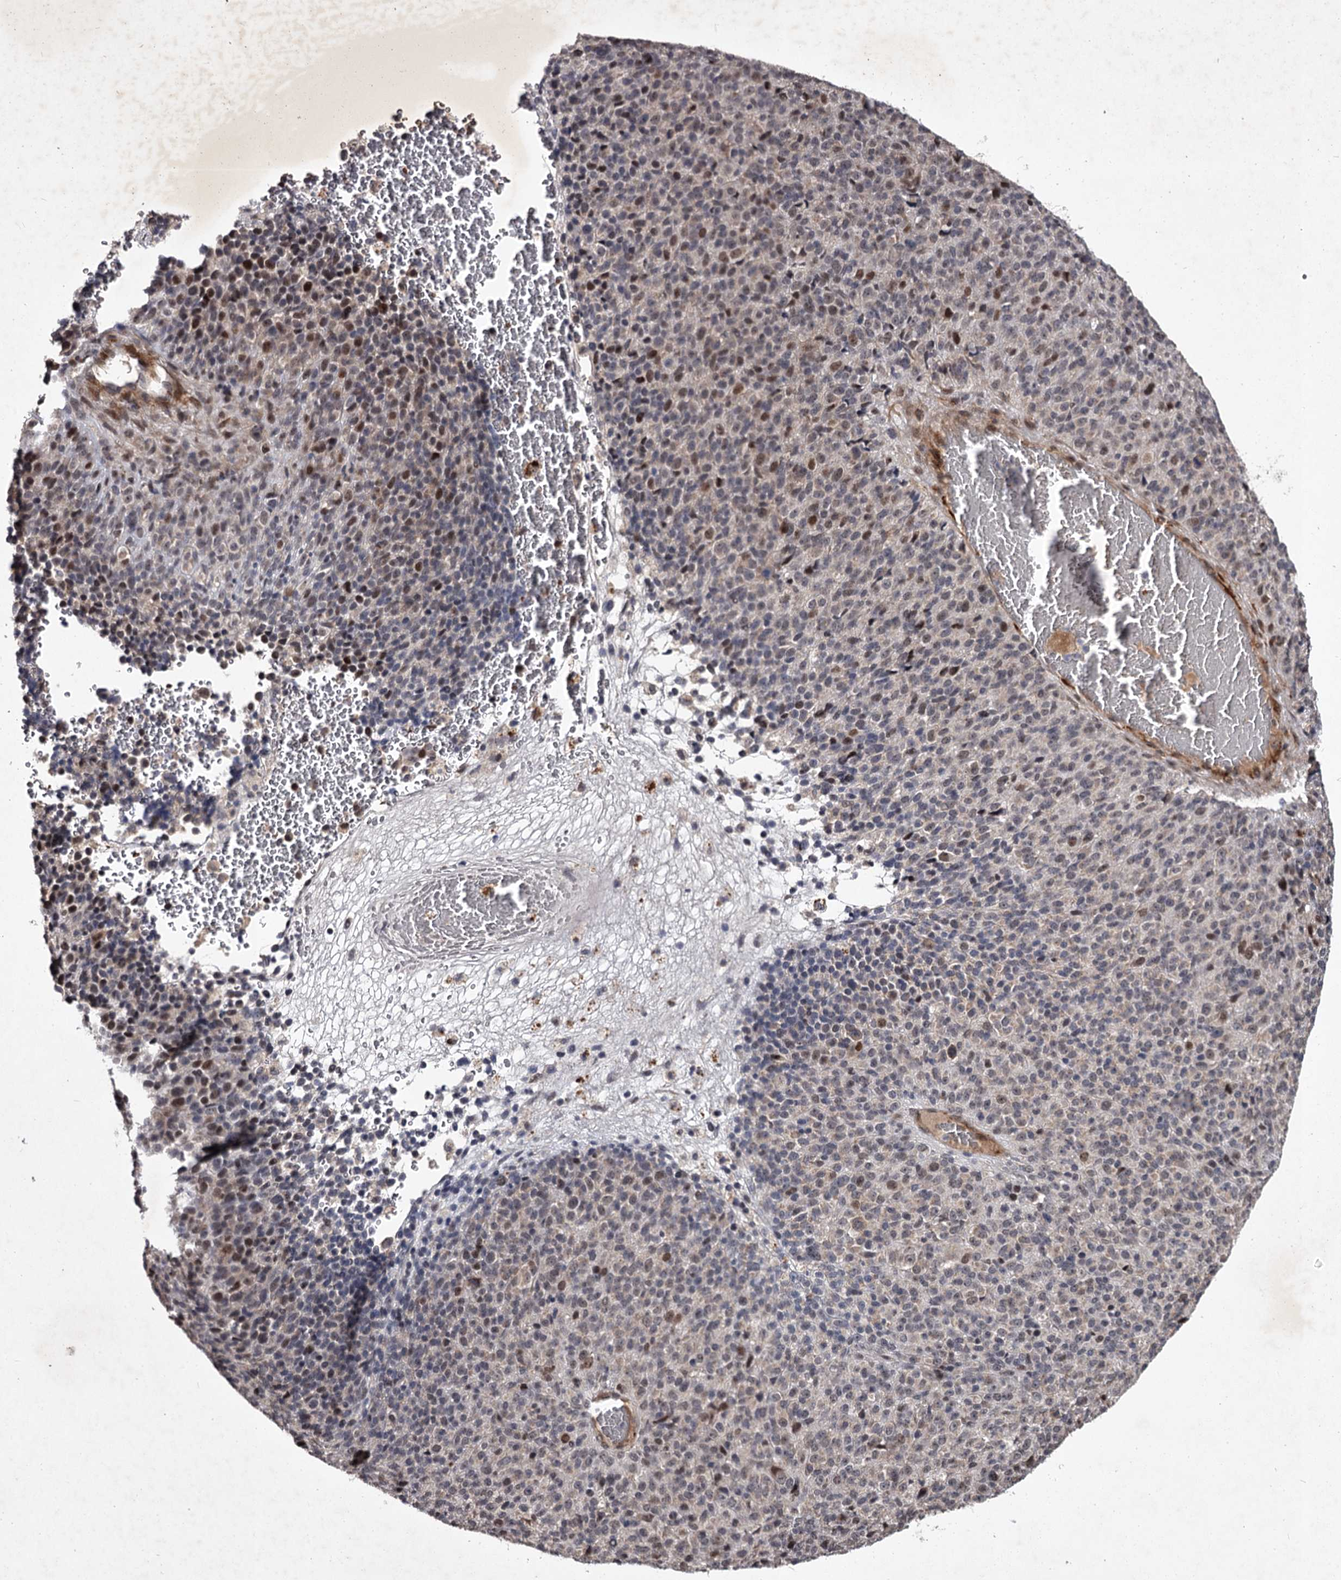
{"staining": {"intensity": "moderate", "quantity": "<25%", "location": "nuclear"}, "tissue": "melanoma", "cell_type": "Tumor cells", "image_type": "cancer", "snomed": [{"axis": "morphology", "description": "Malignant melanoma, Metastatic site"}, {"axis": "topography", "description": "Brain"}], "caption": "There is low levels of moderate nuclear expression in tumor cells of malignant melanoma (metastatic site), as demonstrated by immunohistochemical staining (brown color).", "gene": "RNF44", "patient": {"sex": "female", "age": 56}}